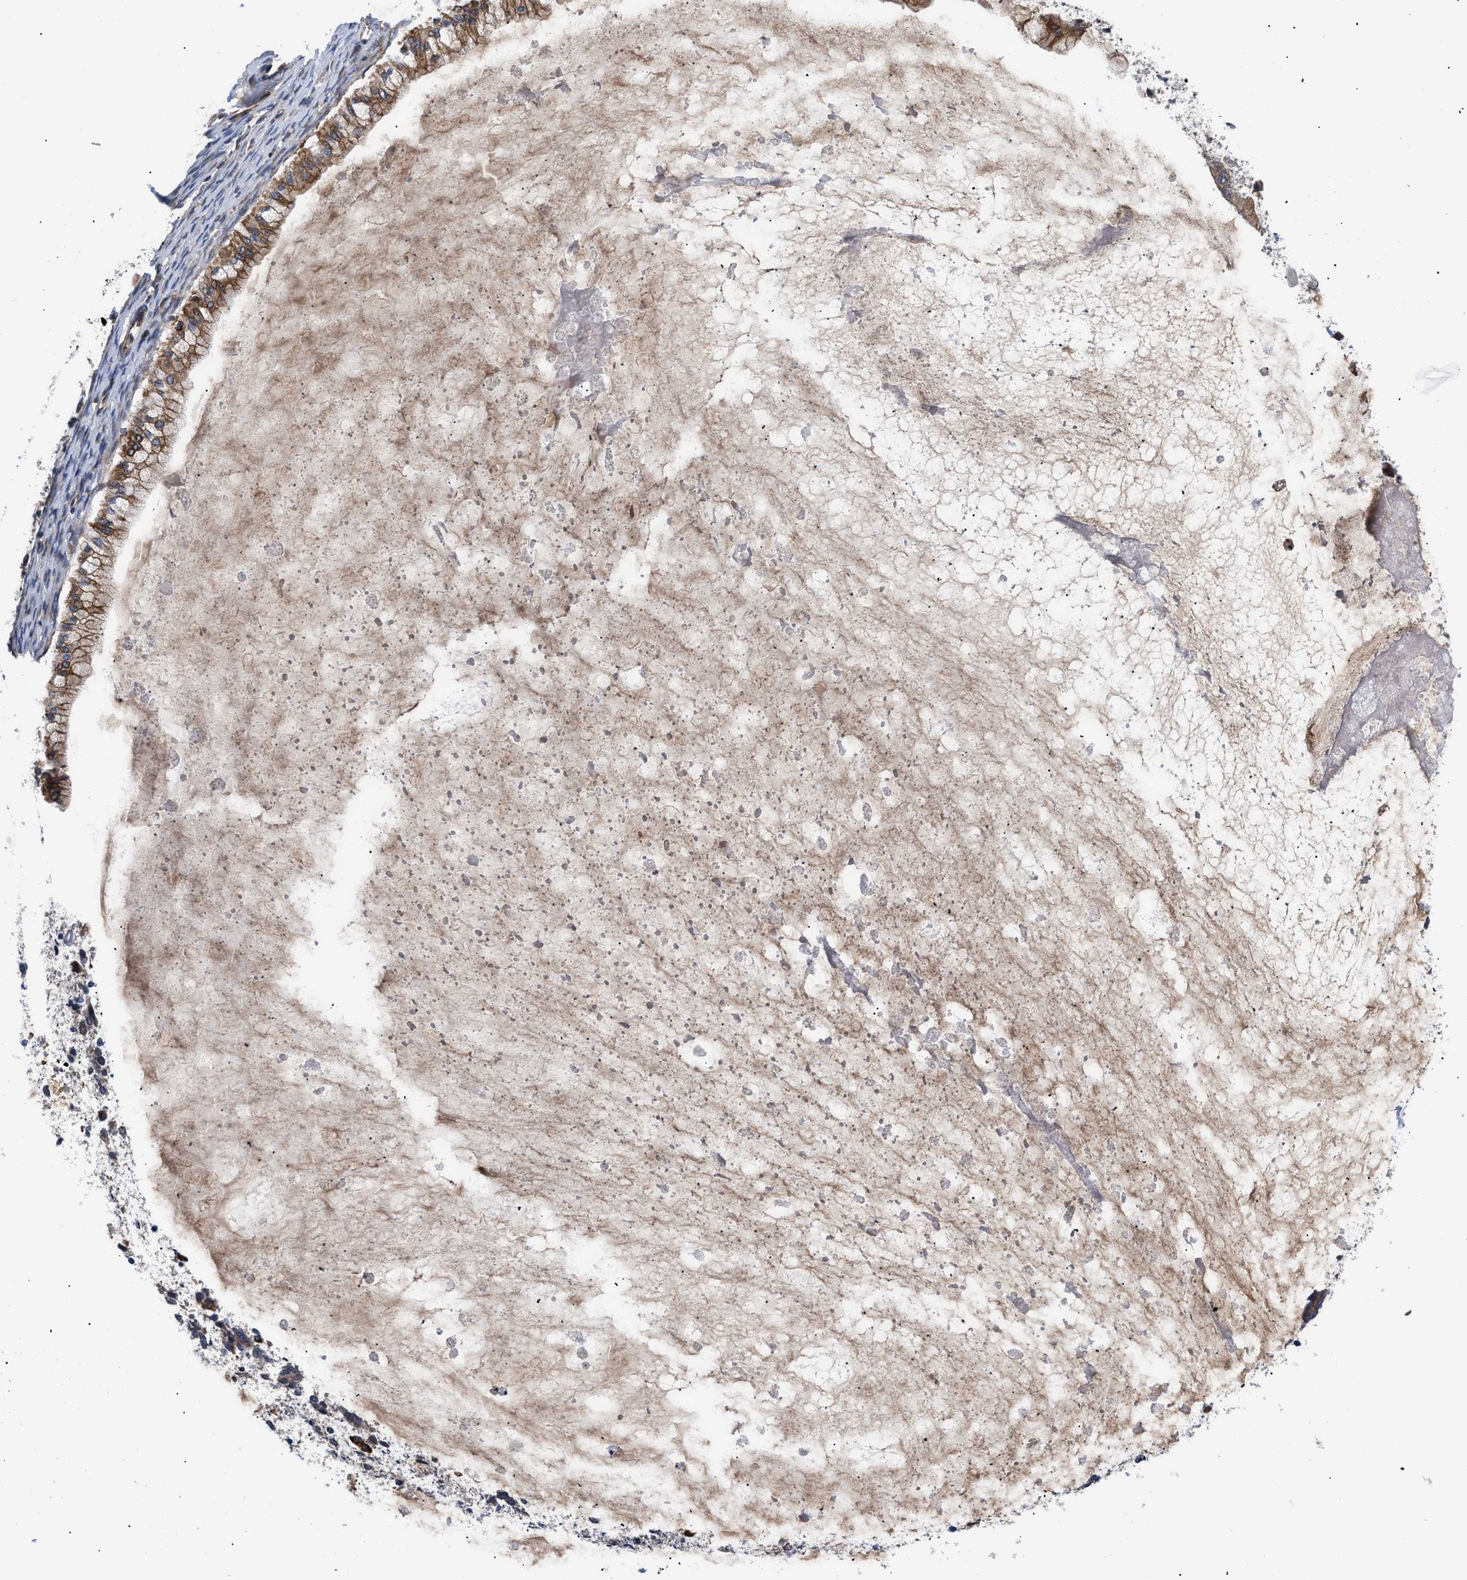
{"staining": {"intensity": "strong", "quantity": ">75%", "location": "cytoplasmic/membranous"}, "tissue": "ovarian cancer", "cell_type": "Tumor cells", "image_type": "cancer", "snomed": [{"axis": "morphology", "description": "Cystadenocarcinoma, mucinous, NOS"}, {"axis": "topography", "description": "Ovary"}], "caption": "A photomicrograph of human ovarian cancer stained for a protein demonstrates strong cytoplasmic/membranous brown staining in tumor cells.", "gene": "SPAST", "patient": {"sex": "female", "age": 57}}